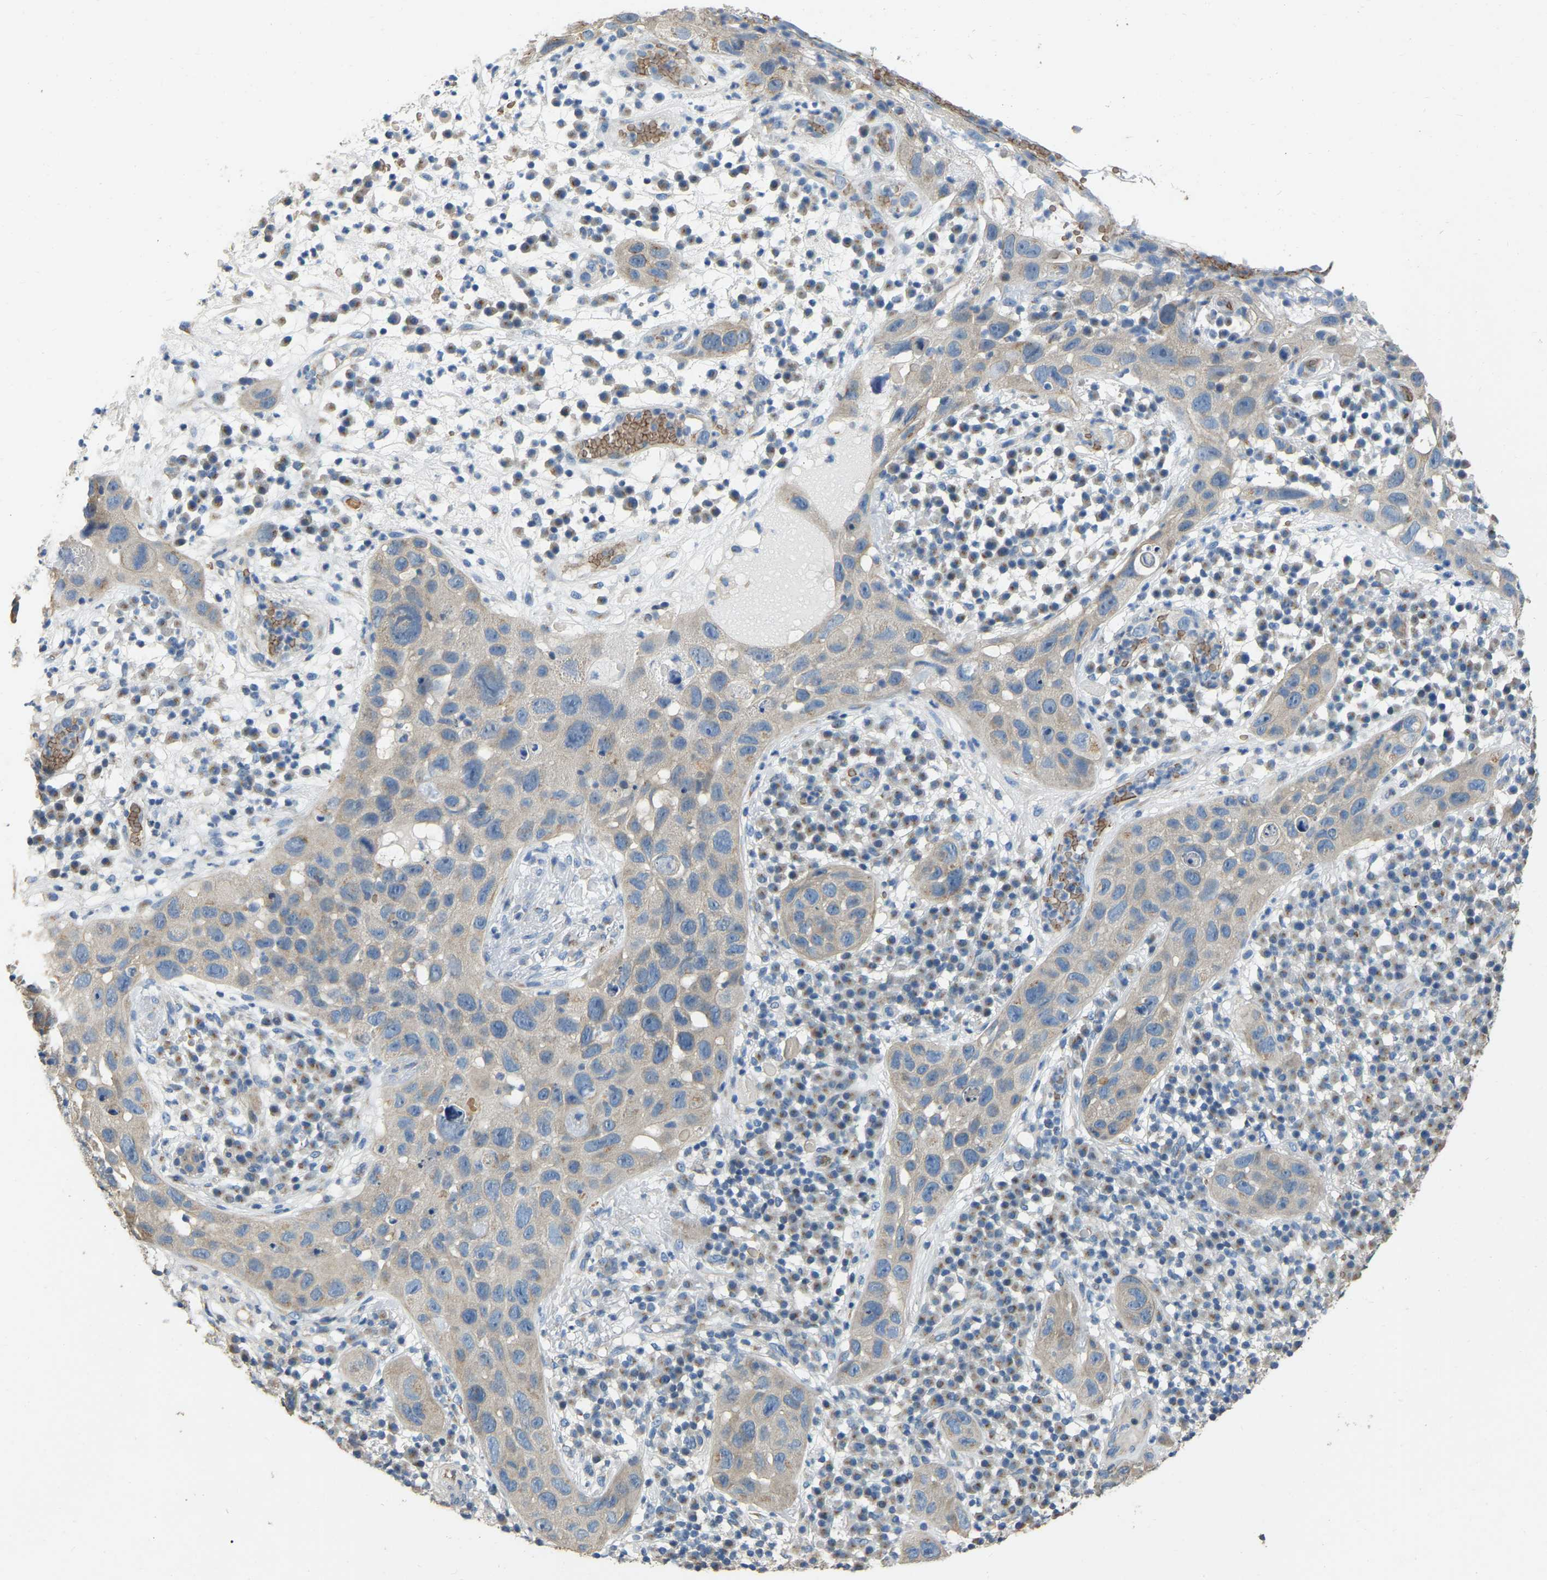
{"staining": {"intensity": "weak", "quantity": "<25%", "location": "cytoplasmic/membranous"}, "tissue": "skin cancer", "cell_type": "Tumor cells", "image_type": "cancer", "snomed": [{"axis": "morphology", "description": "Squamous cell carcinoma in situ, NOS"}, {"axis": "morphology", "description": "Squamous cell carcinoma, NOS"}, {"axis": "topography", "description": "Skin"}], "caption": "Immunohistochemistry micrograph of neoplastic tissue: squamous cell carcinoma in situ (skin) stained with DAB (3,3'-diaminobenzidine) demonstrates no significant protein expression in tumor cells. (DAB (3,3'-diaminobenzidine) IHC, high magnification).", "gene": "CFAP298", "patient": {"sex": "male", "age": 93}}